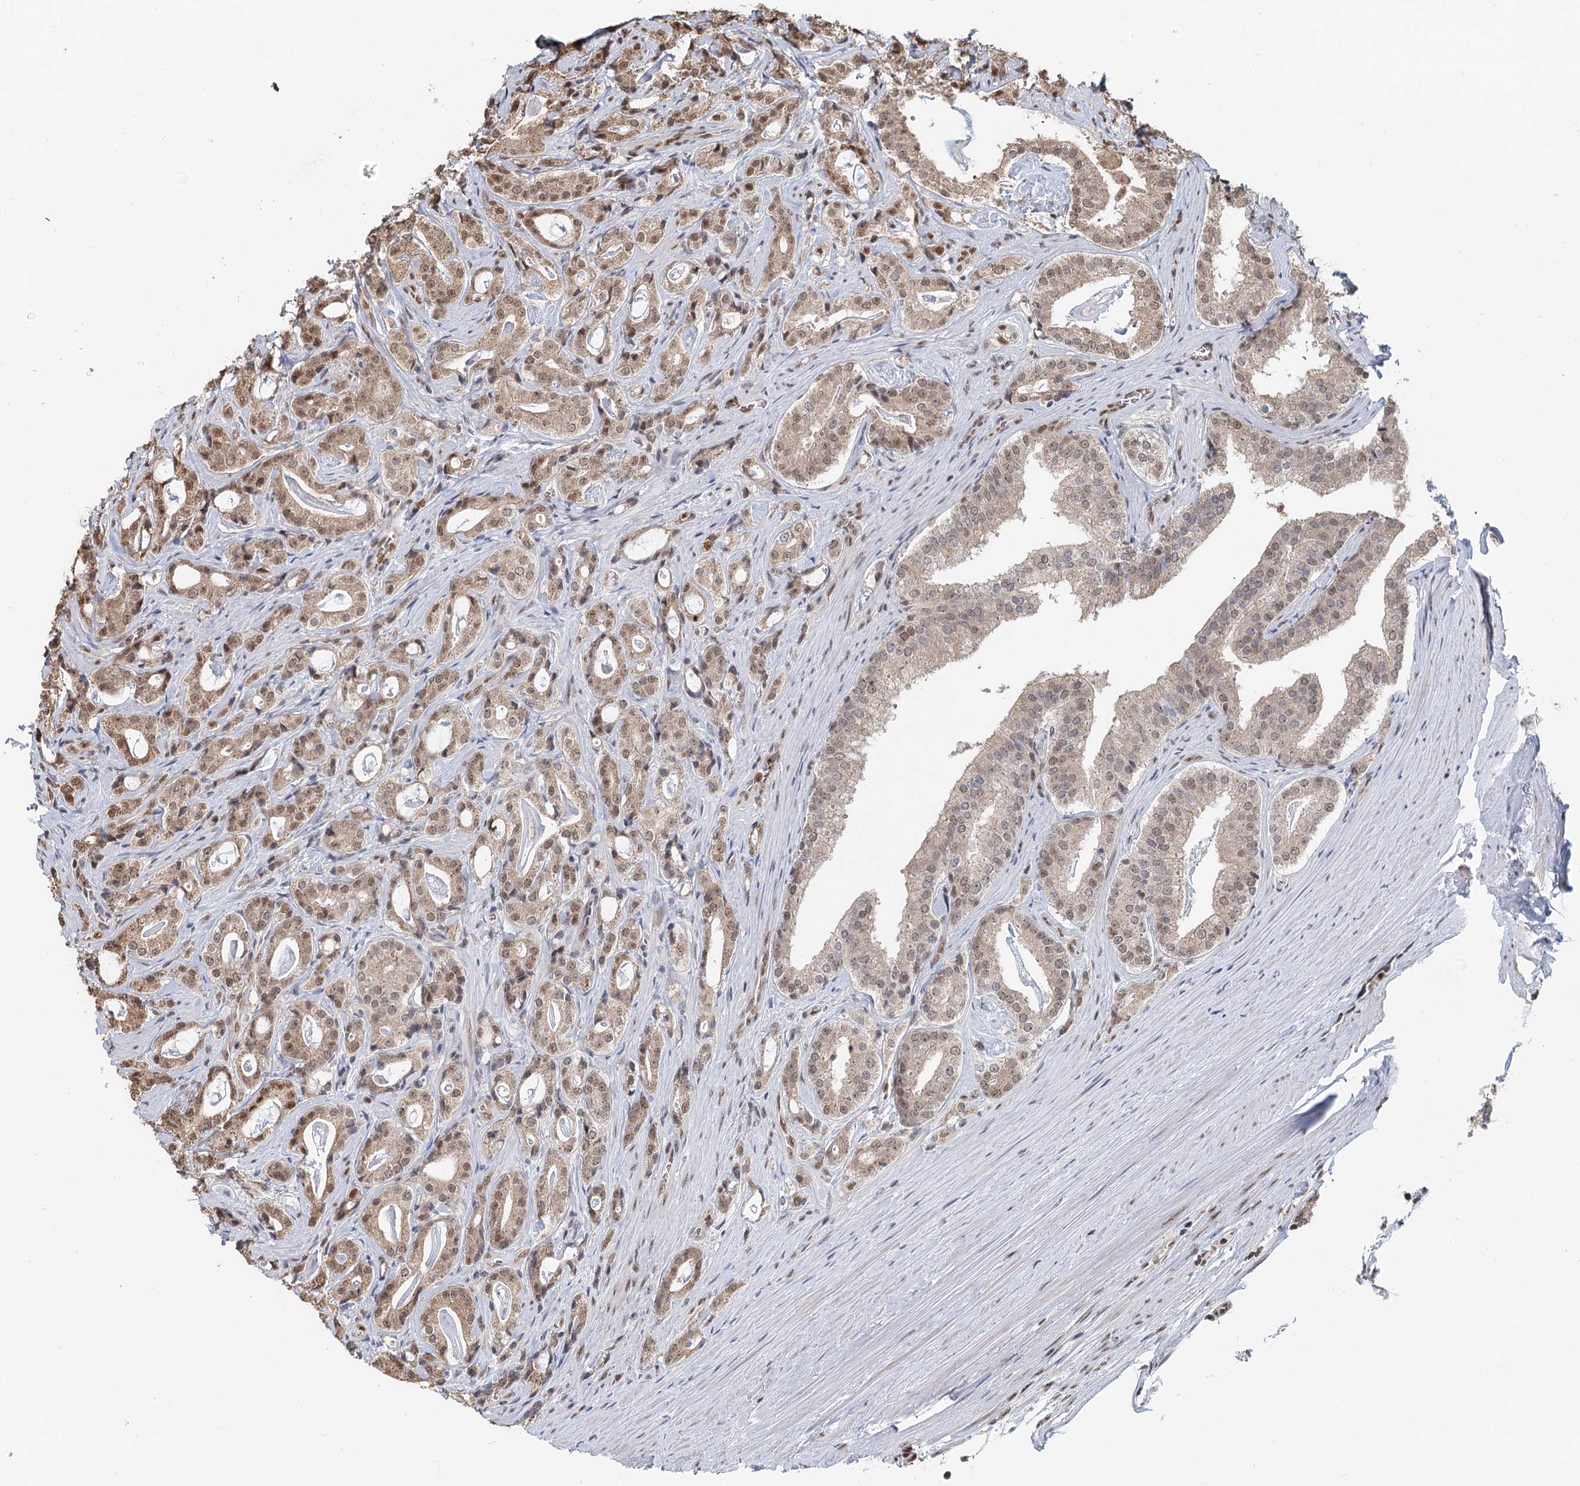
{"staining": {"intensity": "moderate", "quantity": ">75%", "location": "cytoplasmic/membranous,nuclear"}, "tissue": "prostate cancer", "cell_type": "Tumor cells", "image_type": "cancer", "snomed": [{"axis": "morphology", "description": "Adenocarcinoma, High grade"}, {"axis": "topography", "description": "Prostate"}], "caption": "Tumor cells show medium levels of moderate cytoplasmic/membranous and nuclear positivity in about >75% of cells in high-grade adenocarcinoma (prostate). The staining was performed using DAB, with brown indicating positive protein expression. Nuclei are stained blue with hematoxylin.", "gene": "GPALPP1", "patient": {"sex": "male", "age": 63}}